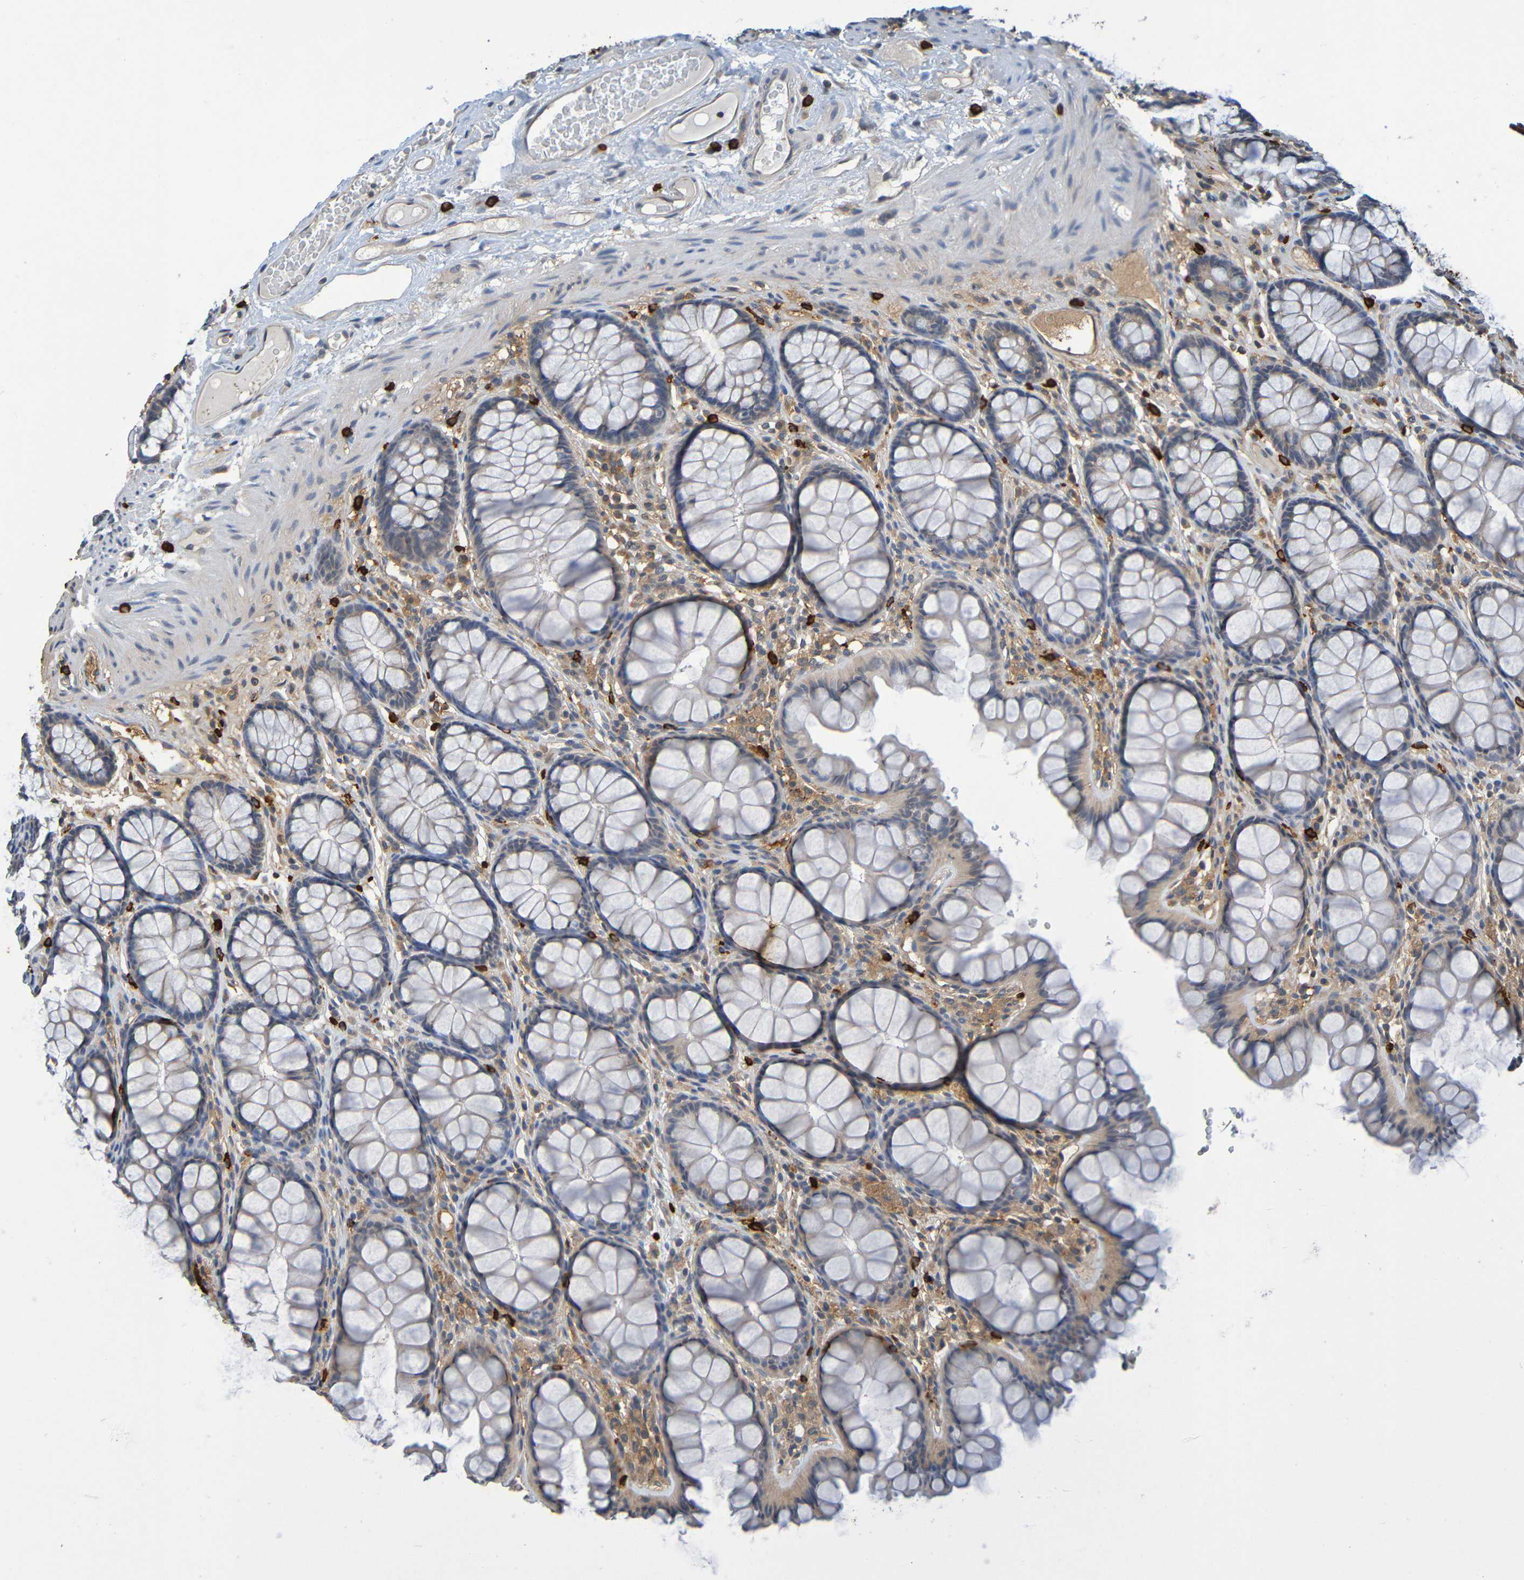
{"staining": {"intensity": "weak", "quantity": ">75%", "location": "cytoplasmic/membranous"}, "tissue": "colon", "cell_type": "Endothelial cells", "image_type": "normal", "snomed": [{"axis": "morphology", "description": "Normal tissue, NOS"}, {"axis": "topography", "description": "Colon"}], "caption": "Immunohistochemical staining of unremarkable colon exhibits low levels of weak cytoplasmic/membranous positivity in about >75% of endothelial cells.", "gene": "C3AR1", "patient": {"sex": "female", "age": 55}}